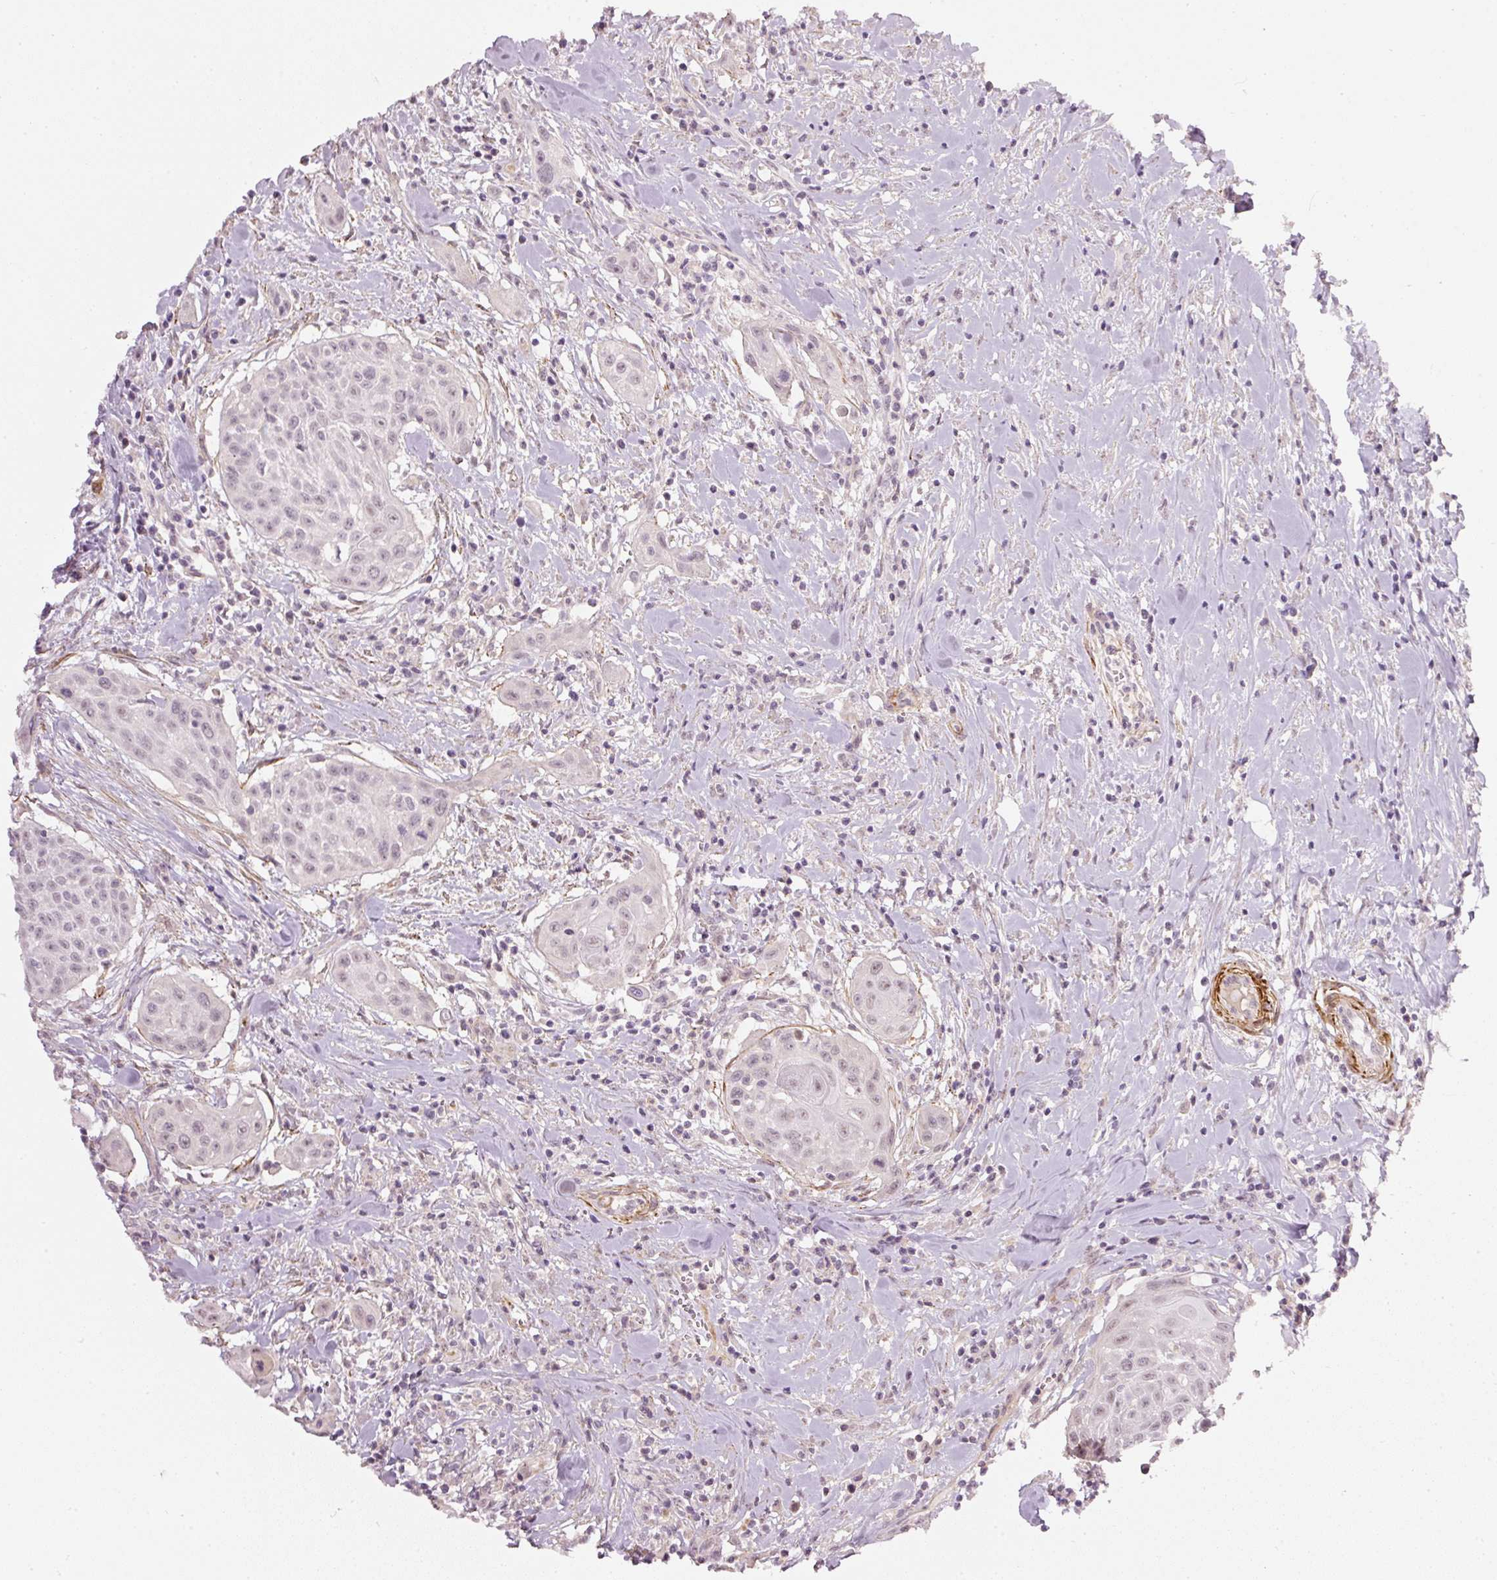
{"staining": {"intensity": "negative", "quantity": "none", "location": "none"}, "tissue": "head and neck cancer", "cell_type": "Tumor cells", "image_type": "cancer", "snomed": [{"axis": "morphology", "description": "Squamous cell carcinoma, NOS"}, {"axis": "topography", "description": "Lymph node"}, {"axis": "topography", "description": "Salivary gland"}, {"axis": "topography", "description": "Head-Neck"}], "caption": "Immunohistochemistry (IHC) histopathology image of human head and neck cancer (squamous cell carcinoma) stained for a protein (brown), which exhibits no staining in tumor cells.", "gene": "TOGARAM1", "patient": {"sex": "female", "age": 74}}